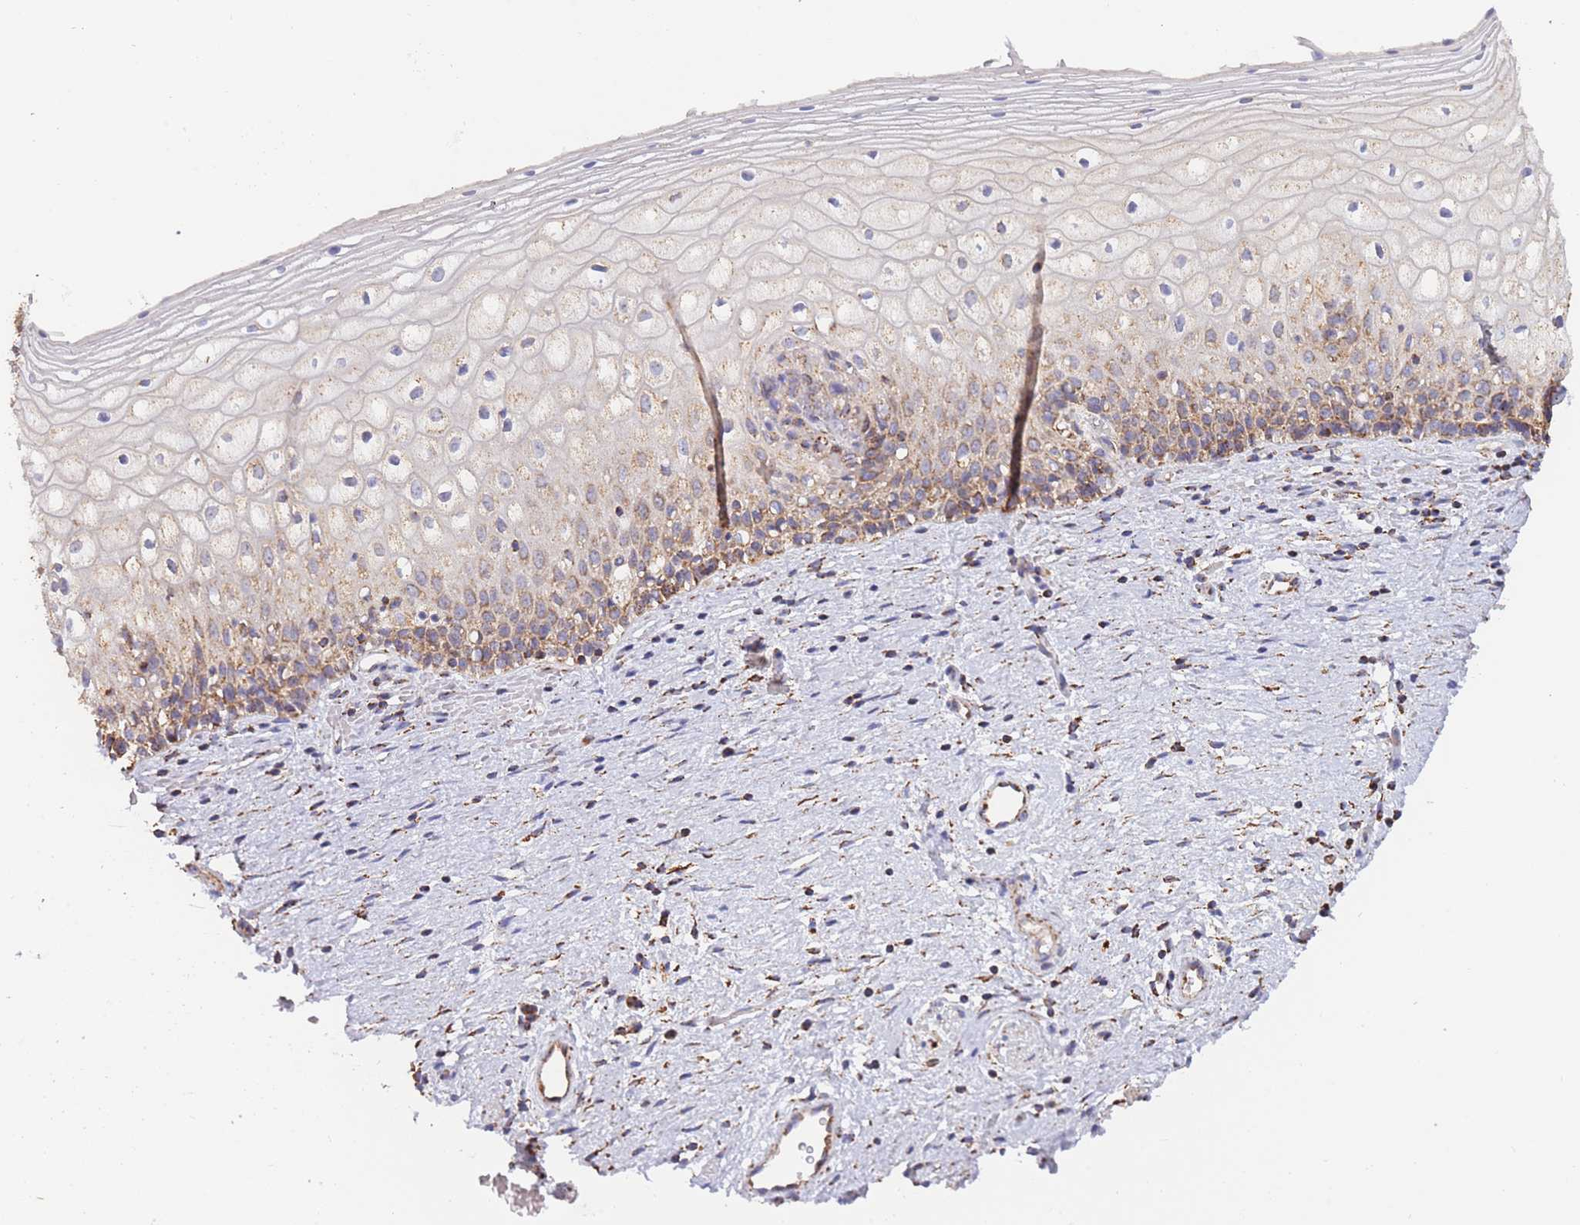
{"staining": {"intensity": "moderate", "quantity": "25%-75%", "location": "cytoplasmic/membranous"}, "tissue": "vagina", "cell_type": "Squamous epithelial cells", "image_type": "normal", "snomed": [{"axis": "morphology", "description": "Normal tissue, NOS"}, {"axis": "topography", "description": "Vagina"}], "caption": "Immunohistochemistry (IHC) image of benign human vagina stained for a protein (brown), which shows medium levels of moderate cytoplasmic/membranous positivity in about 25%-75% of squamous epithelial cells.", "gene": "MRPL17", "patient": {"sex": "female", "age": 60}}